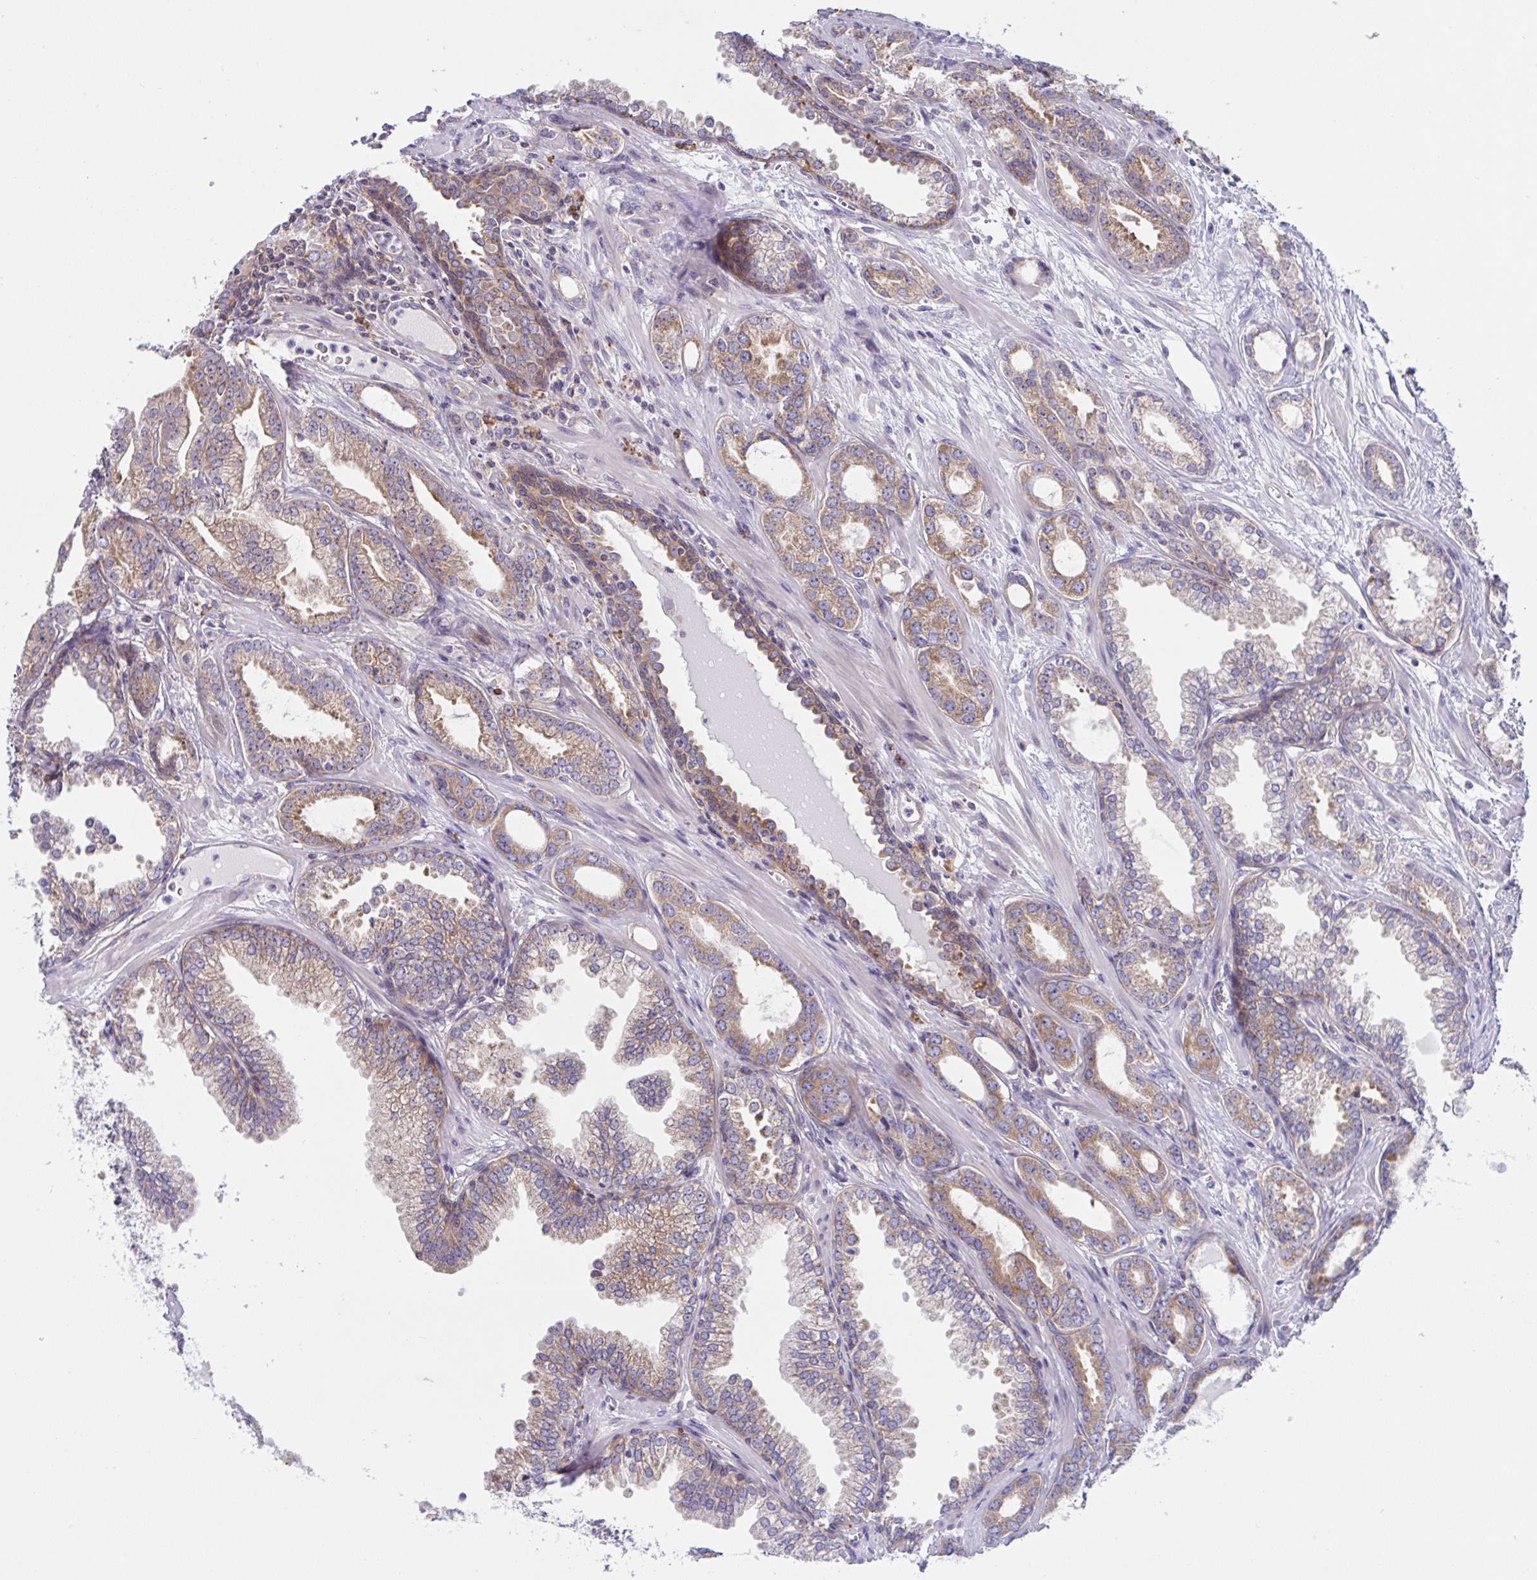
{"staining": {"intensity": "moderate", "quantity": ">75%", "location": "cytoplasmic/membranous"}, "tissue": "prostate cancer", "cell_type": "Tumor cells", "image_type": "cancer", "snomed": [{"axis": "morphology", "description": "Adenocarcinoma, Medium grade"}, {"axis": "topography", "description": "Prostate"}], "caption": "Immunohistochemistry of human prostate cancer displays medium levels of moderate cytoplasmic/membranous expression in approximately >75% of tumor cells.", "gene": "FAU", "patient": {"sex": "male", "age": 57}}